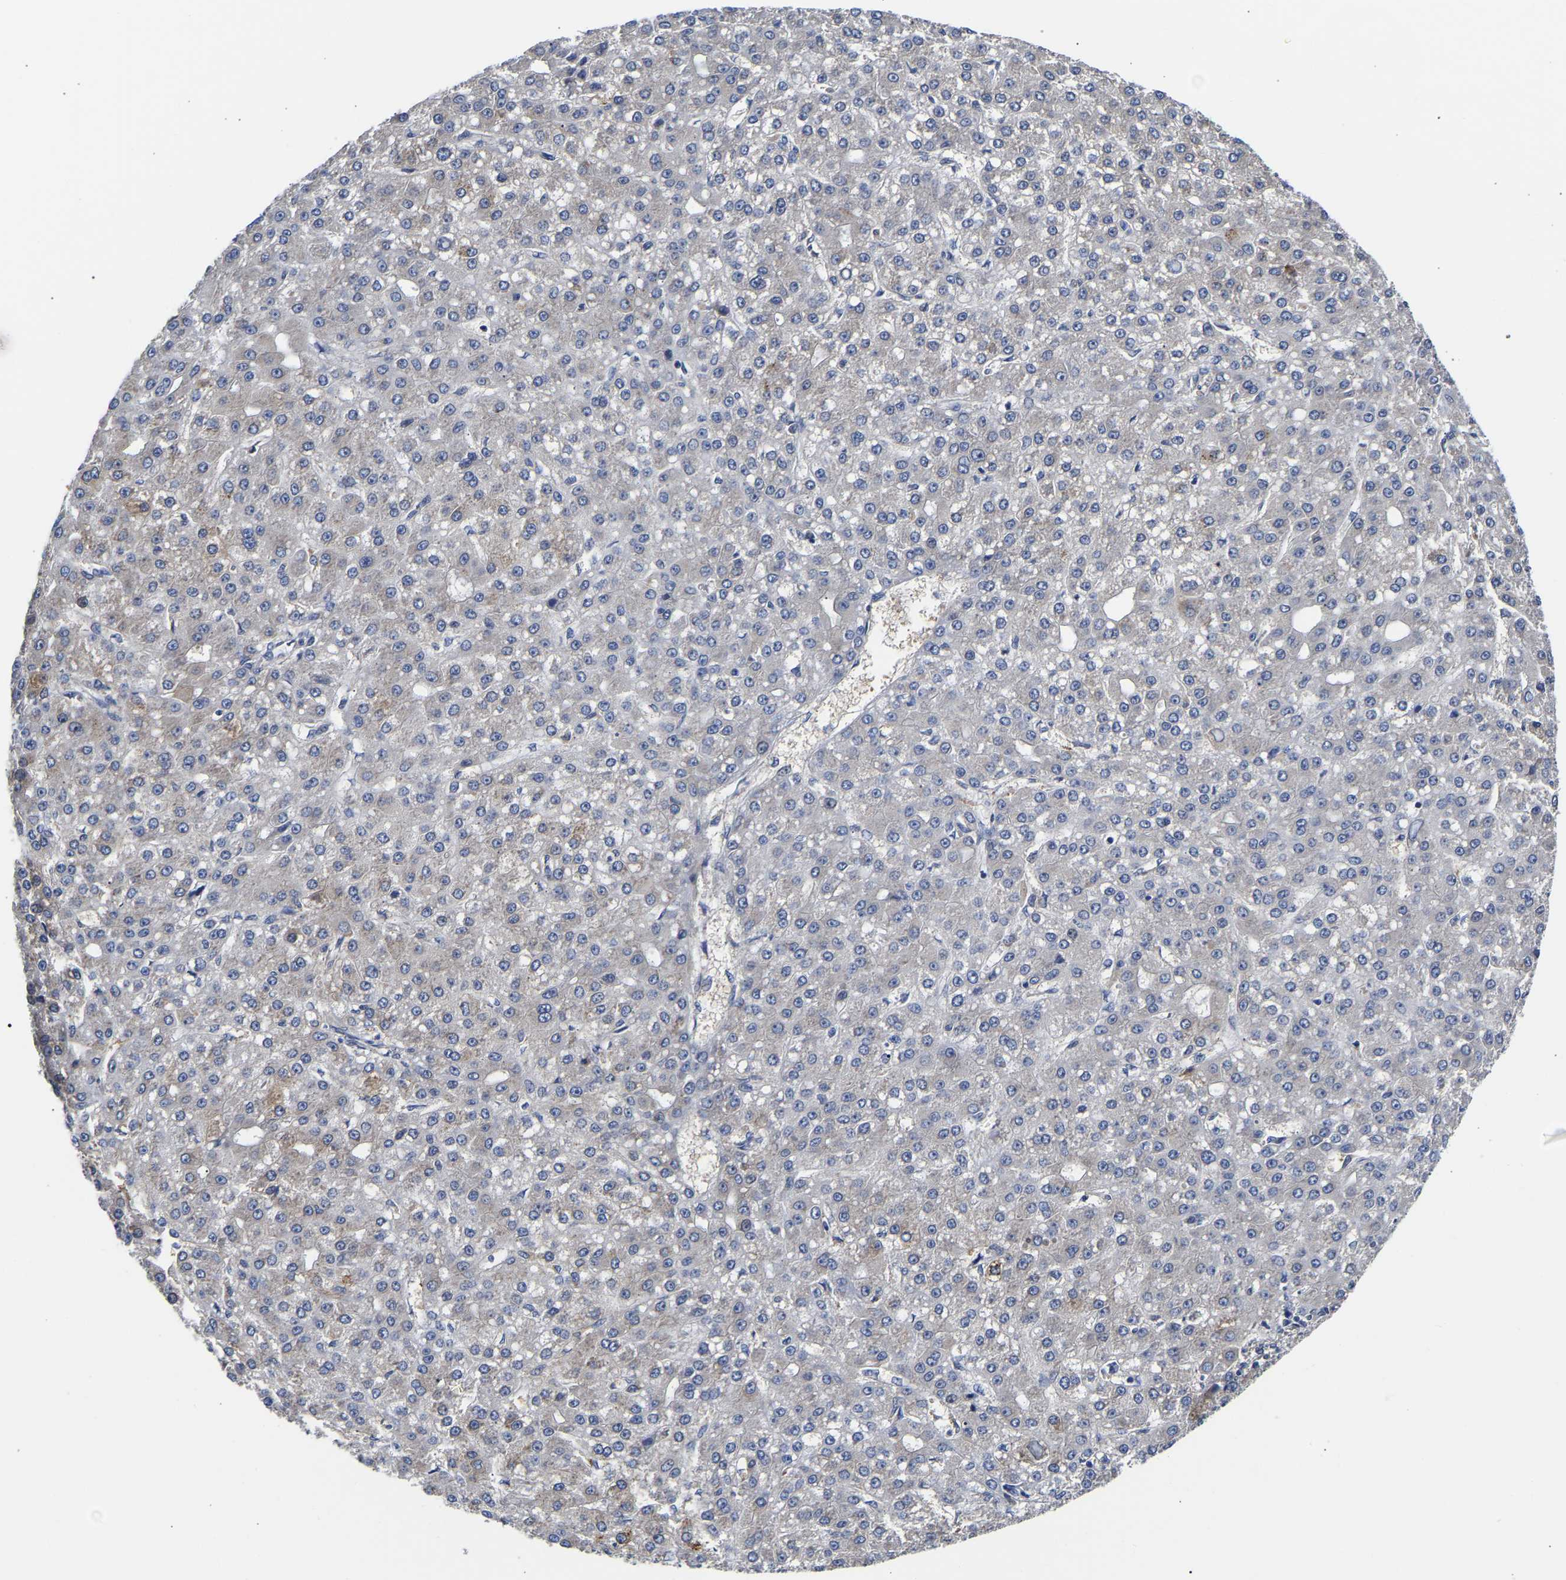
{"staining": {"intensity": "negative", "quantity": "none", "location": "none"}, "tissue": "liver cancer", "cell_type": "Tumor cells", "image_type": "cancer", "snomed": [{"axis": "morphology", "description": "Carcinoma, Hepatocellular, NOS"}, {"axis": "topography", "description": "Liver"}], "caption": "An IHC micrograph of liver cancer is shown. There is no staining in tumor cells of liver cancer.", "gene": "CCDC6", "patient": {"sex": "male", "age": 67}}